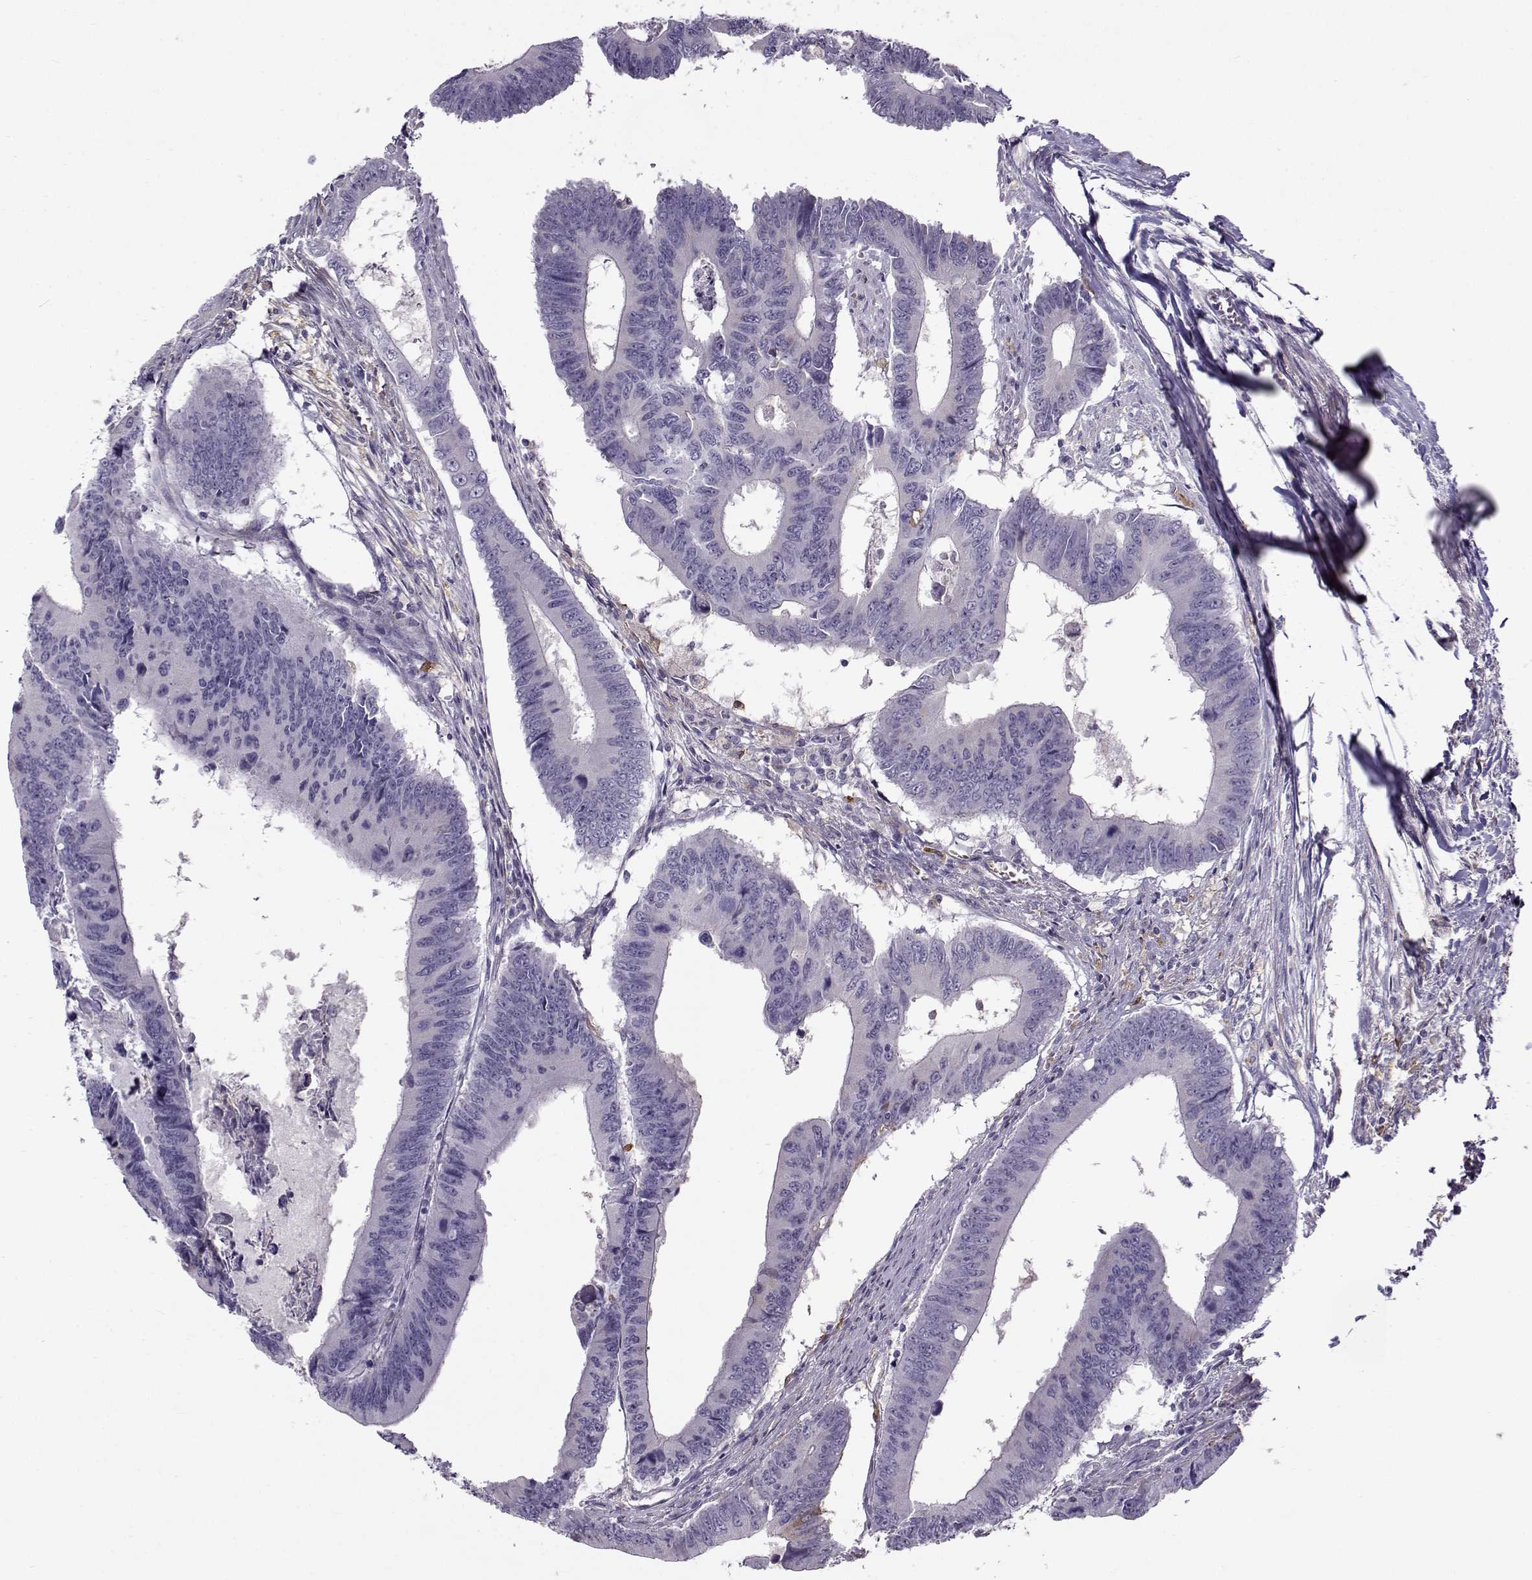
{"staining": {"intensity": "negative", "quantity": "none", "location": "none"}, "tissue": "colorectal cancer", "cell_type": "Tumor cells", "image_type": "cancer", "snomed": [{"axis": "morphology", "description": "Adenocarcinoma, NOS"}, {"axis": "topography", "description": "Colon"}], "caption": "IHC of adenocarcinoma (colorectal) displays no expression in tumor cells. Nuclei are stained in blue.", "gene": "UCP3", "patient": {"sex": "male", "age": 53}}